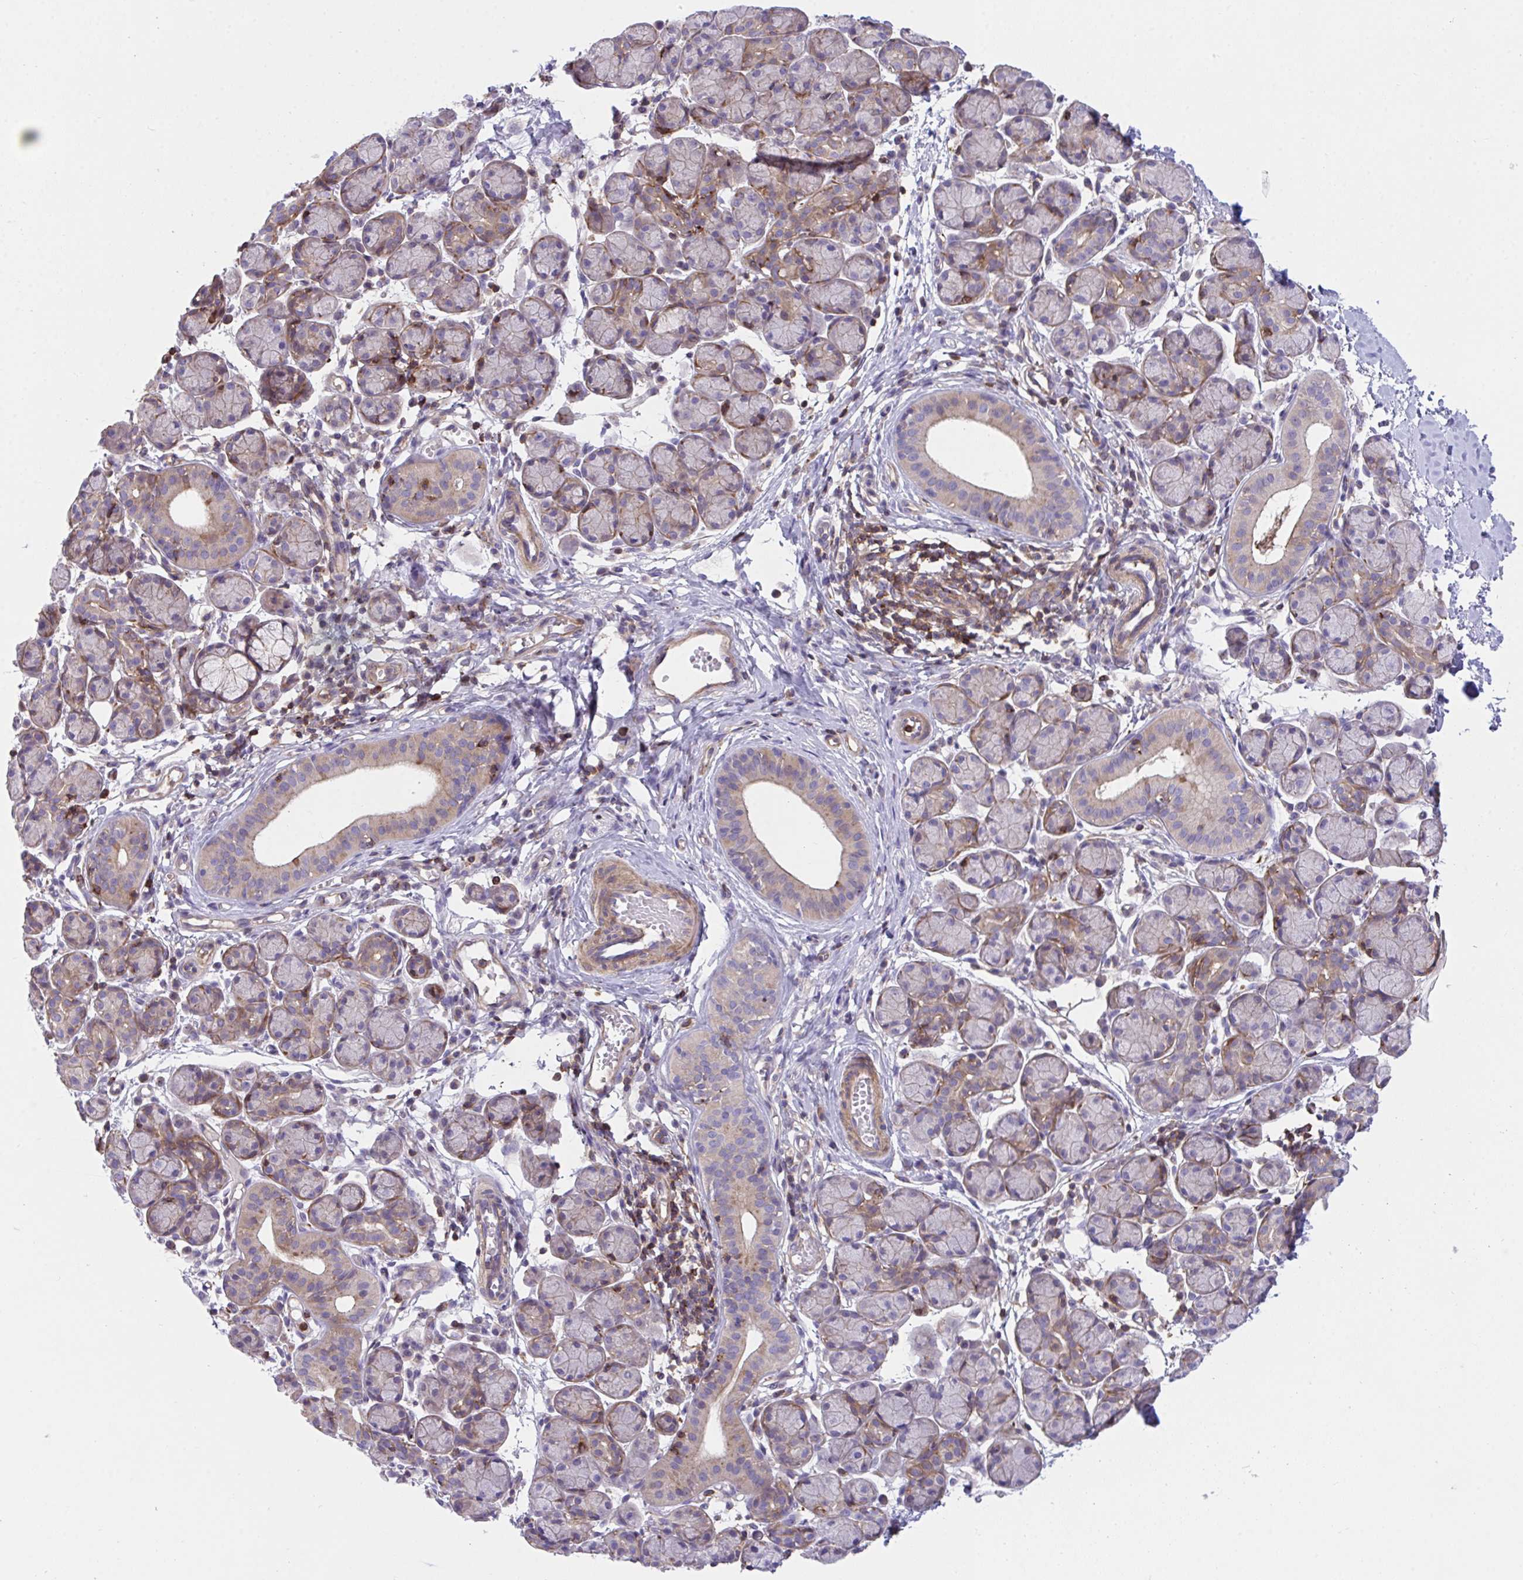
{"staining": {"intensity": "moderate", "quantity": "<25%", "location": "cytoplasmic/membranous"}, "tissue": "salivary gland", "cell_type": "Glandular cells", "image_type": "normal", "snomed": [{"axis": "morphology", "description": "Normal tissue, NOS"}, {"axis": "morphology", "description": "Inflammation, NOS"}, {"axis": "topography", "description": "Lymph node"}, {"axis": "topography", "description": "Salivary gland"}], "caption": "A brown stain shows moderate cytoplasmic/membranous positivity of a protein in glandular cells of benign salivary gland.", "gene": "PPIH", "patient": {"sex": "male", "age": 3}}